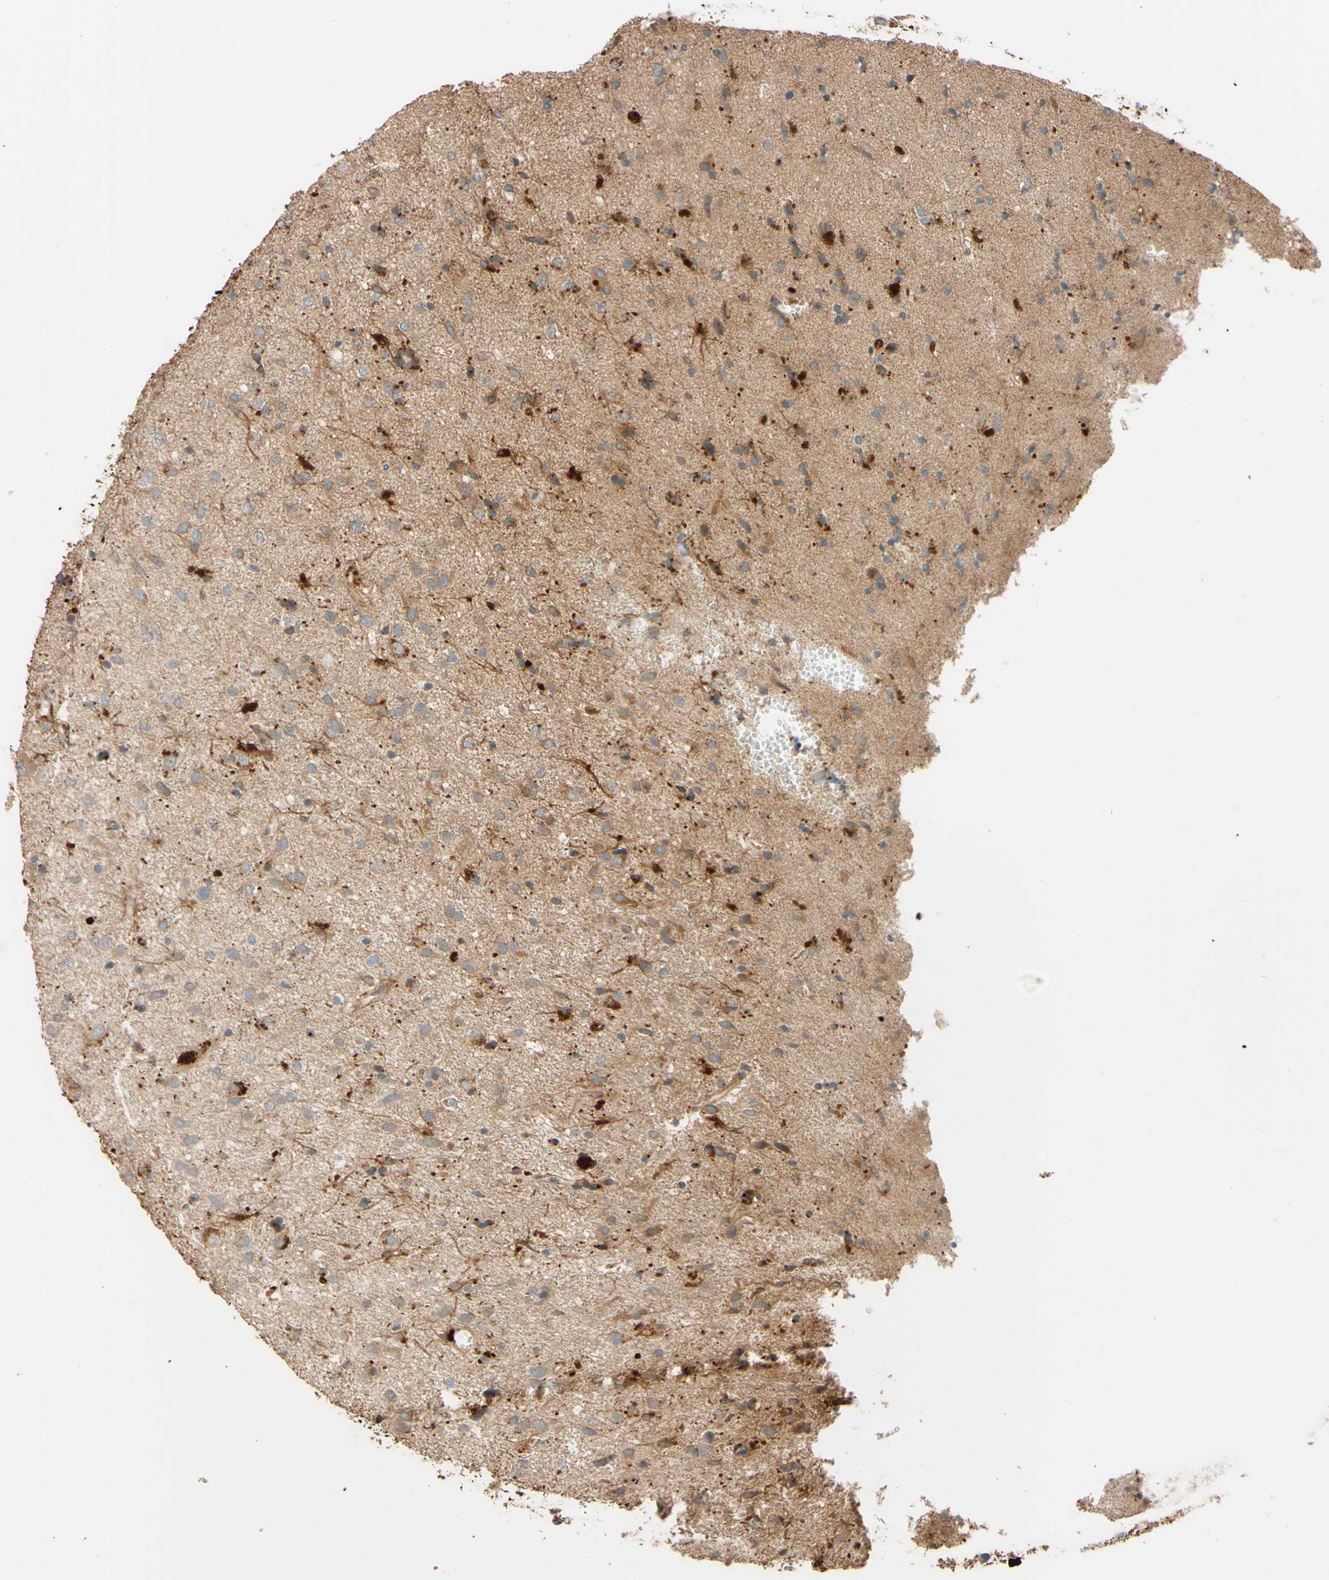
{"staining": {"intensity": "weak", "quantity": "25%-75%", "location": "cytoplasmic/membranous"}, "tissue": "glioma", "cell_type": "Tumor cells", "image_type": "cancer", "snomed": [{"axis": "morphology", "description": "Glioma, malignant, Low grade"}, {"axis": "topography", "description": "Brain"}], "caption": "Brown immunohistochemical staining in human malignant glioma (low-grade) shows weak cytoplasmic/membranous expression in approximately 25%-75% of tumor cells.", "gene": "RNF19A", "patient": {"sex": "male", "age": 77}}